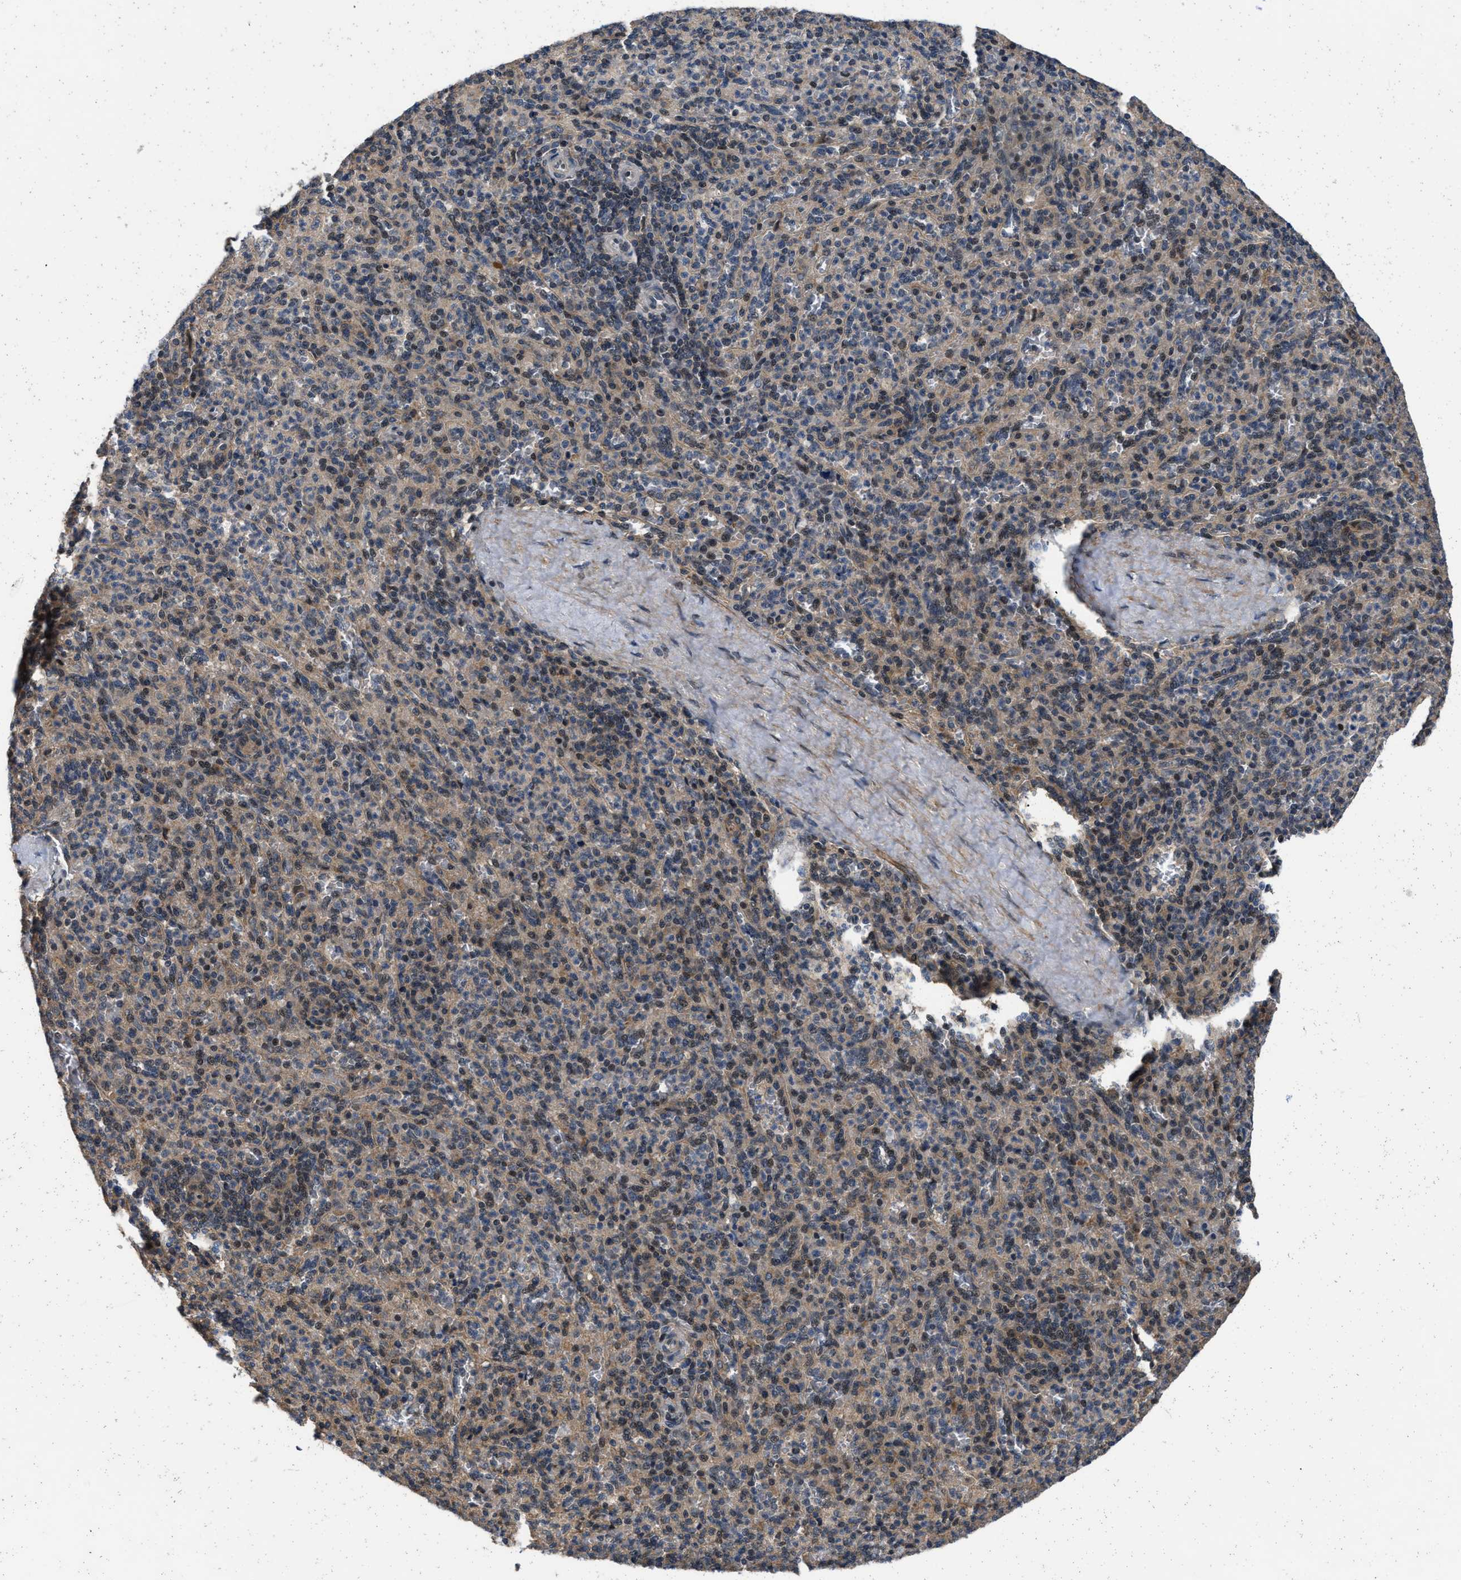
{"staining": {"intensity": "weak", "quantity": ">75%", "location": "cytoplasmic/membranous"}, "tissue": "spleen", "cell_type": "Cells in red pulp", "image_type": "normal", "snomed": [{"axis": "morphology", "description": "Normal tissue, NOS"}, {"axis": "topography", "description": "Spleen"}], "caption": "Protein expression analysis of unremarkable human spleen reveals weak cytoplasmic/membranous positivity in about >75% of cells in red pulp. The staining was performed using DAB, with brown indicating positive protein expression. Nuclei are stained blue with hematoxylin.", "gene": "PRDM14", "patient": {"sex": "male", "age": 36}}